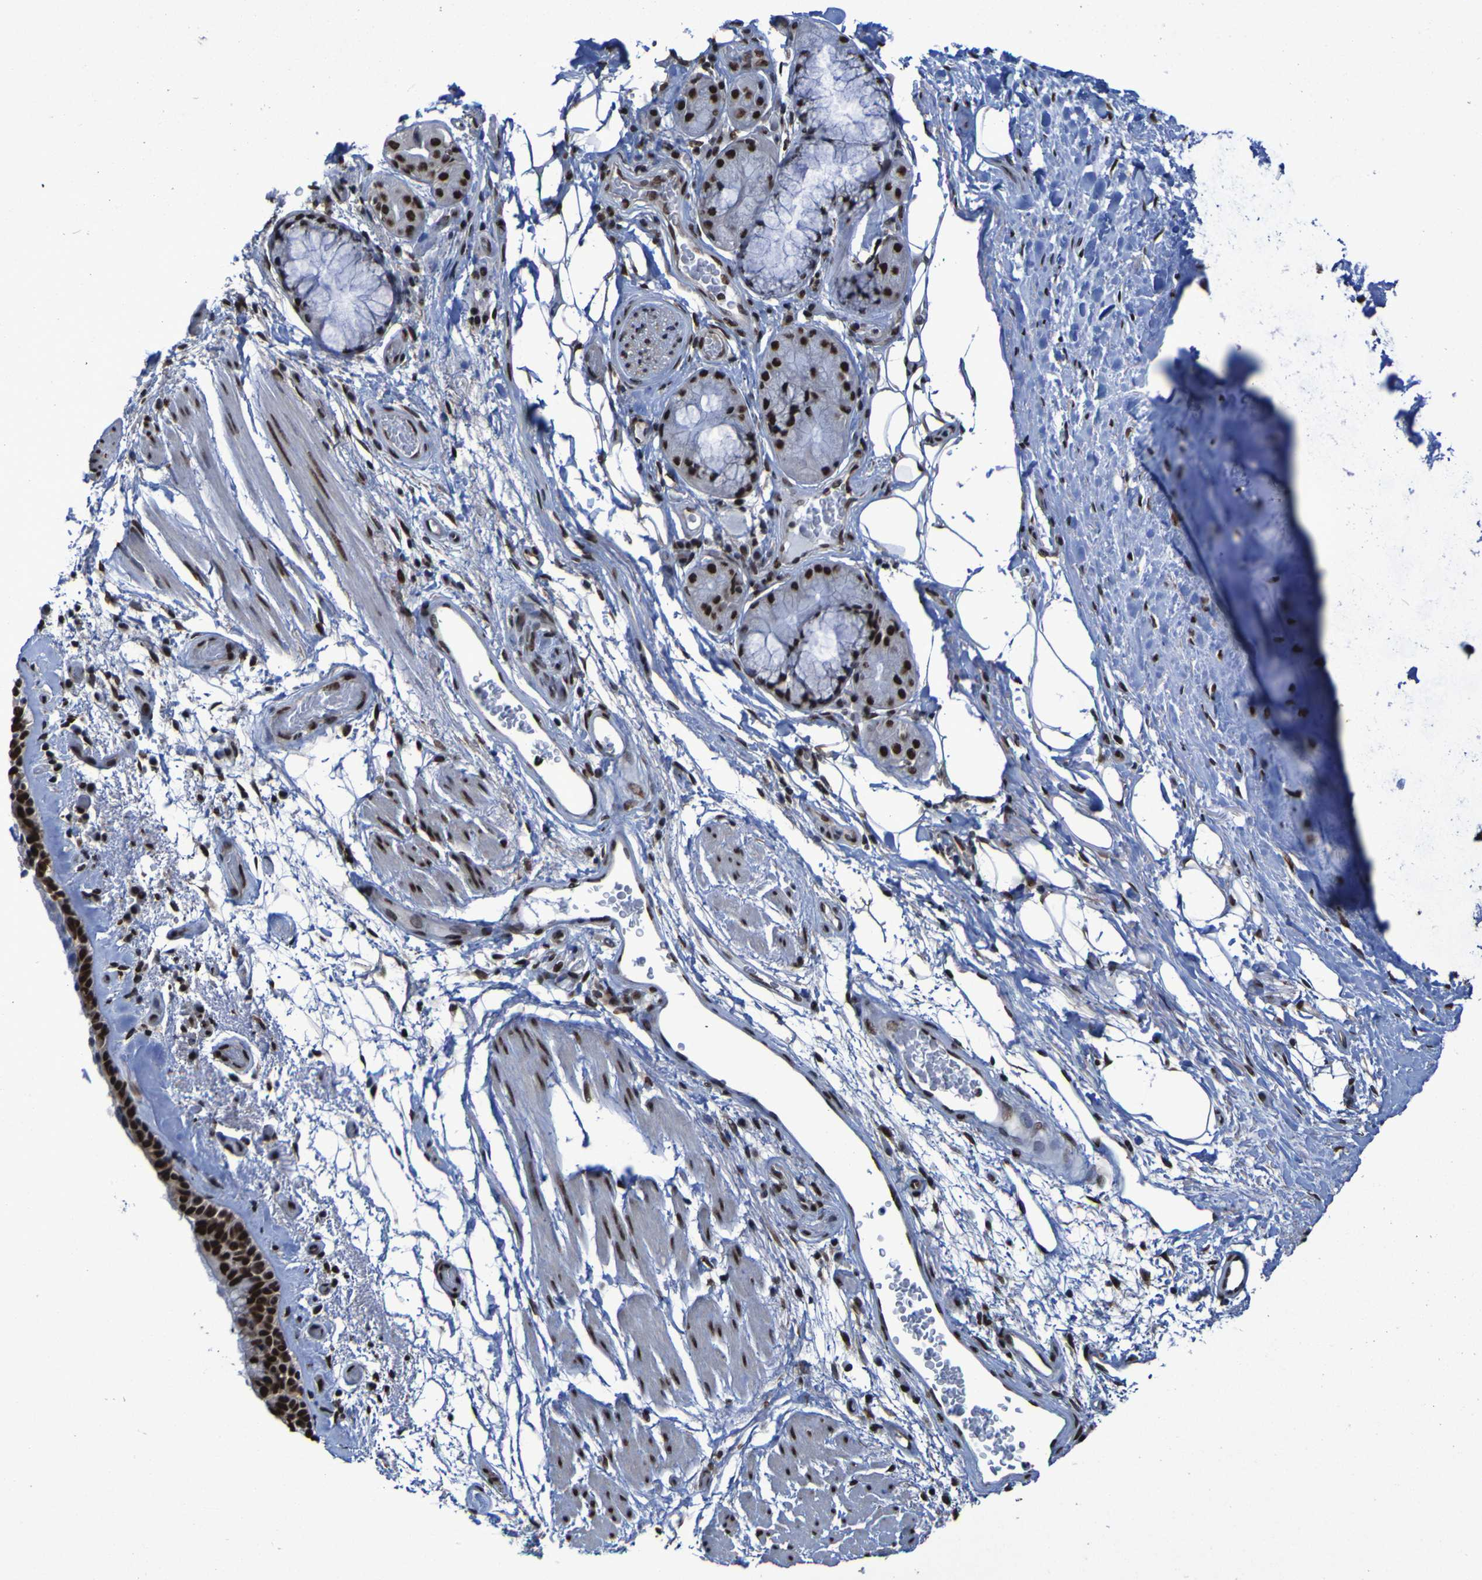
{"staining": {"intensity": "strong", "quantity": ">75%", "location": "nuclear"}, "tissue": "bronchus", "cell_type": "Respiratory epithelial cells", "image_type": "normal", "snomed": [{"axis": "morphology", "description": "Normal tissue, NOS"}, {"axis": "morphology", "description": "Adenocarcinoma, NOS"}, {"axis": "topography", "description": "Bronchus"}, {"axis": "topography", "description": "Lung"}], "caption": "Immunohistochemistry (IHC) of unremarkable human bronchus displays high levels of strong nuclear positivity in approximately >75% of respiratory epithelial cells.", "gene": "HNRNPR", "patient": {"sex": "female", "age": 54}}